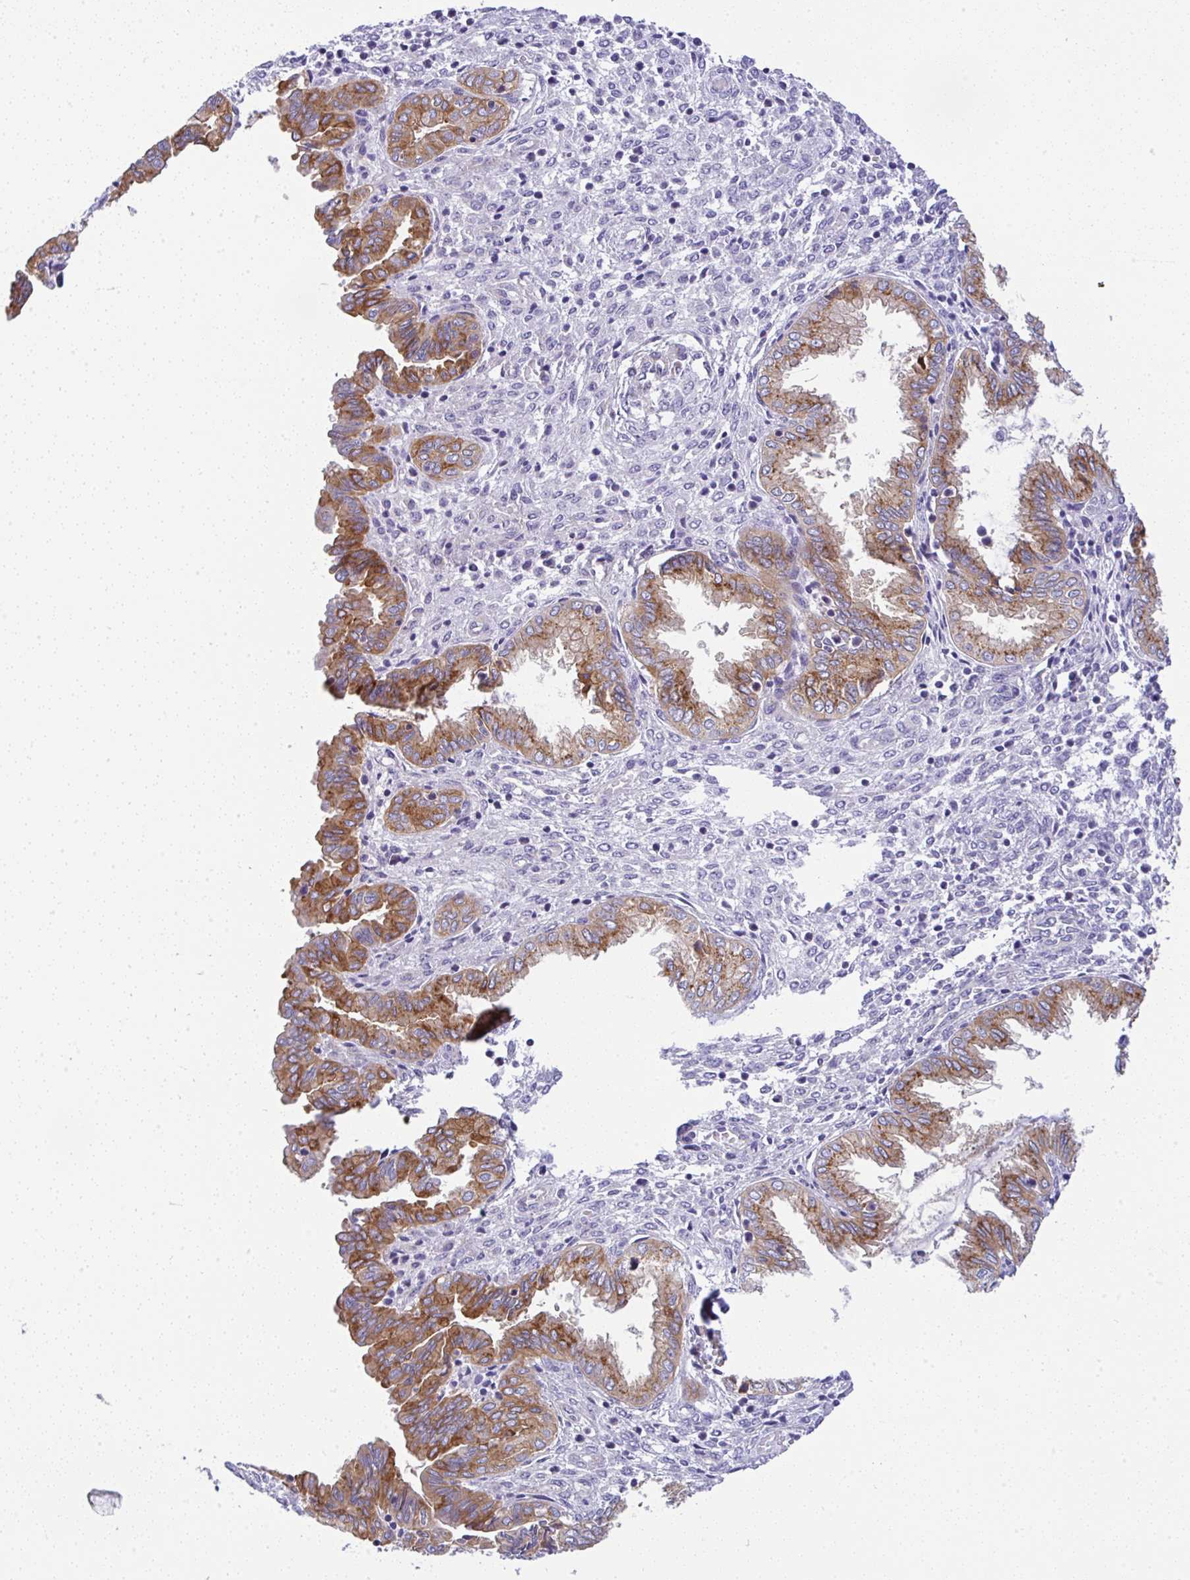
{"staining": {"intensity": "negative", "quantity": "none", "location": "none"}, "tissue": "endometrium", "cell_type": "Cells in endometrial stroma", "image_type": "normal", "snomed": [{"axis": "morphology", "description": "Normal tissue, NOS"}, {"axis": "topography", "description": "Endometrium"}], "caption": "This micrograph is of normal endometrium stained with immunohistochemistry to label a protein in brown with the nuclei are counter-stained blue. There is no staining in cells in endometrial stroma.", "gene": "FAM177A1", "patient": {"sex": "female", "age": 33}}